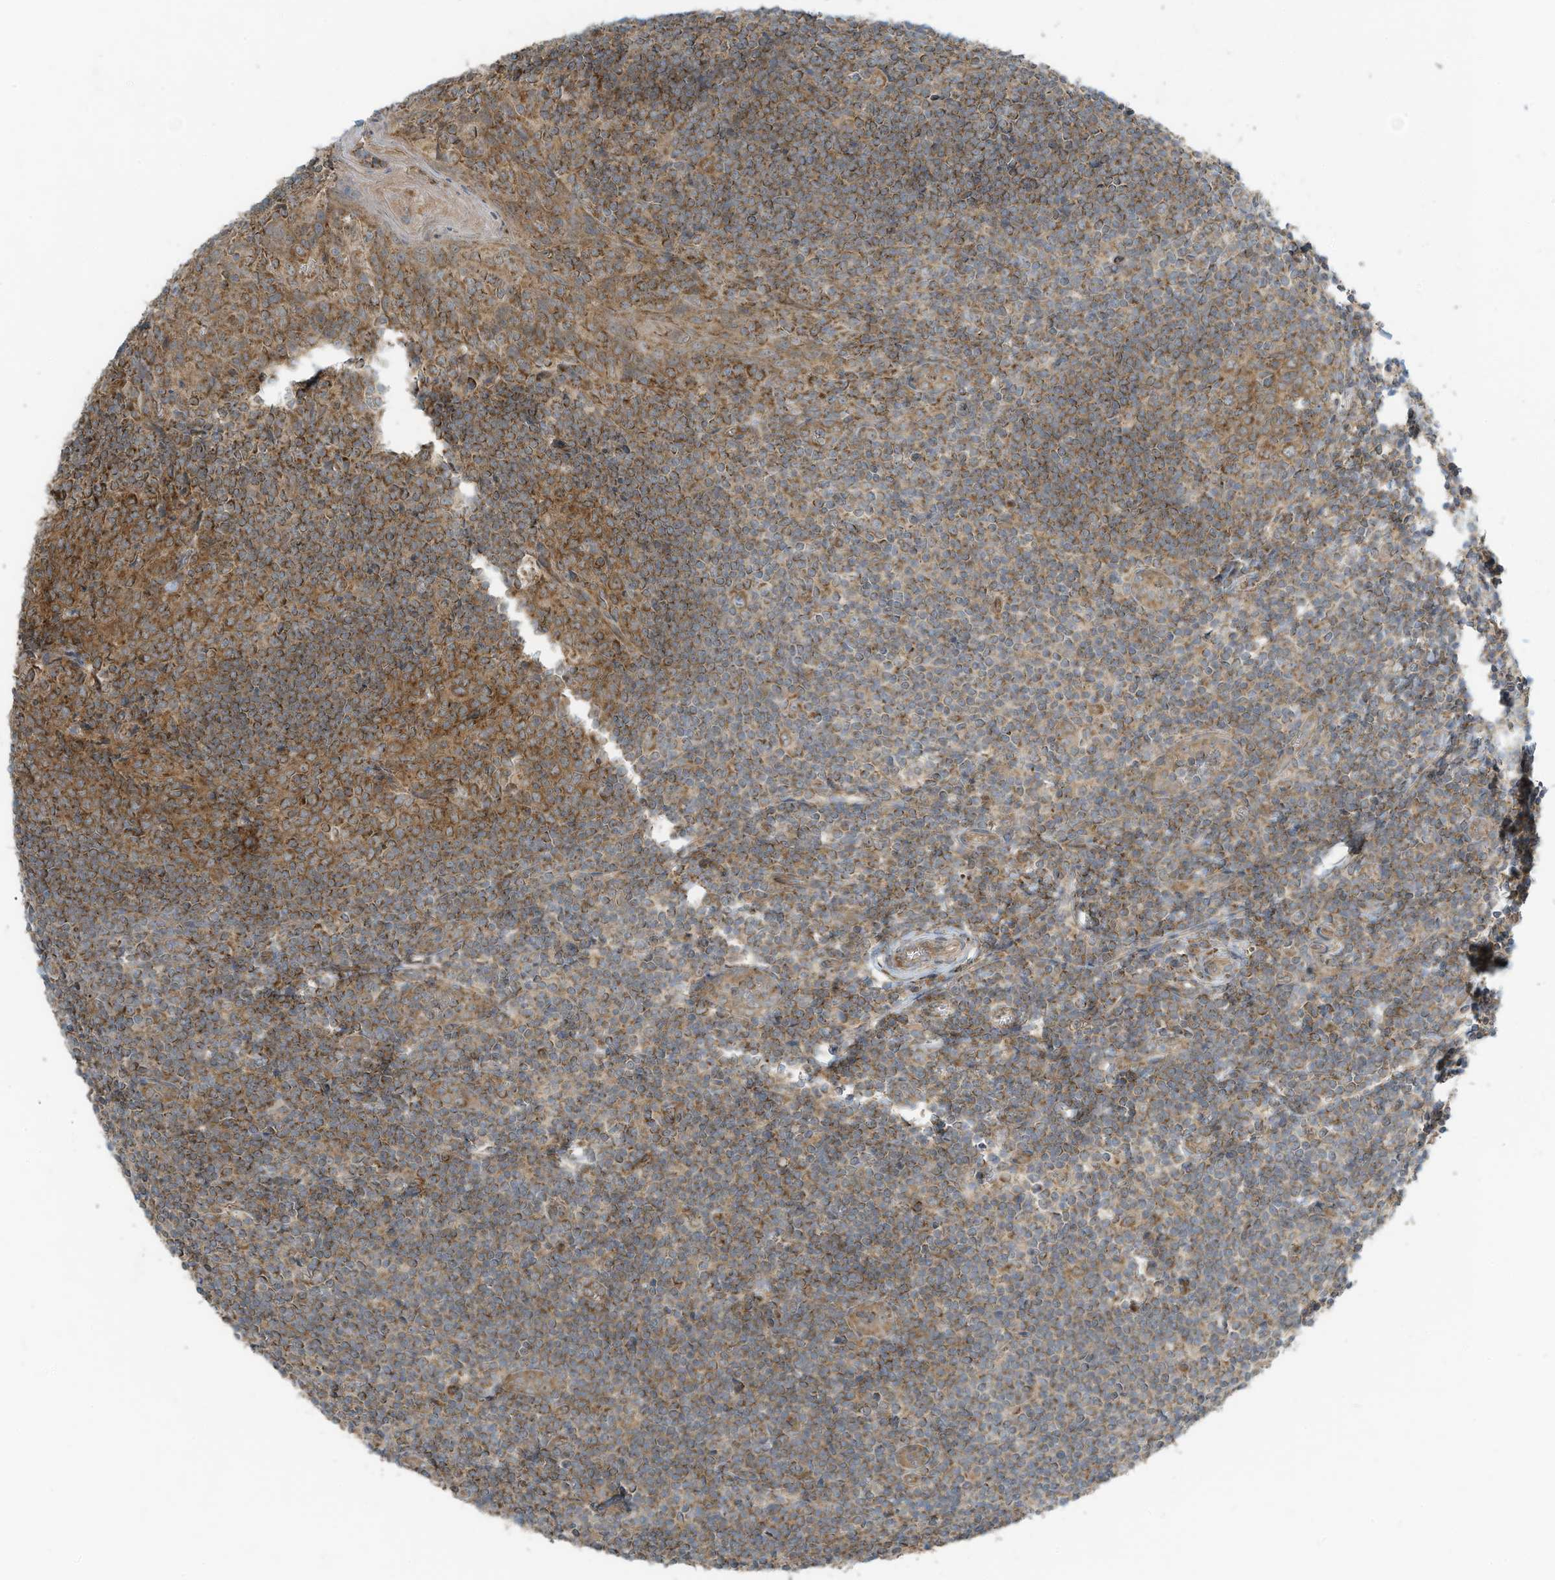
{"staining": {"intensity": "moderate", "quantity": ">75%", "location": "cytoplasmic/membranous"}, "tissue": "tonsil", "cell_type": "Germinal center cells", "image_type": "normal", "snomed": [{"axis": "morphology", "description": "Normal tissue, NOS"}, {"axis": "topography", "description": "Tonsil"}], "caption": "Tonsil stained with a protein marker demonstrates moderate staining in germinal center cells.", "gene": "METTL6", "patient": {"sex": "male", "age": 27}}